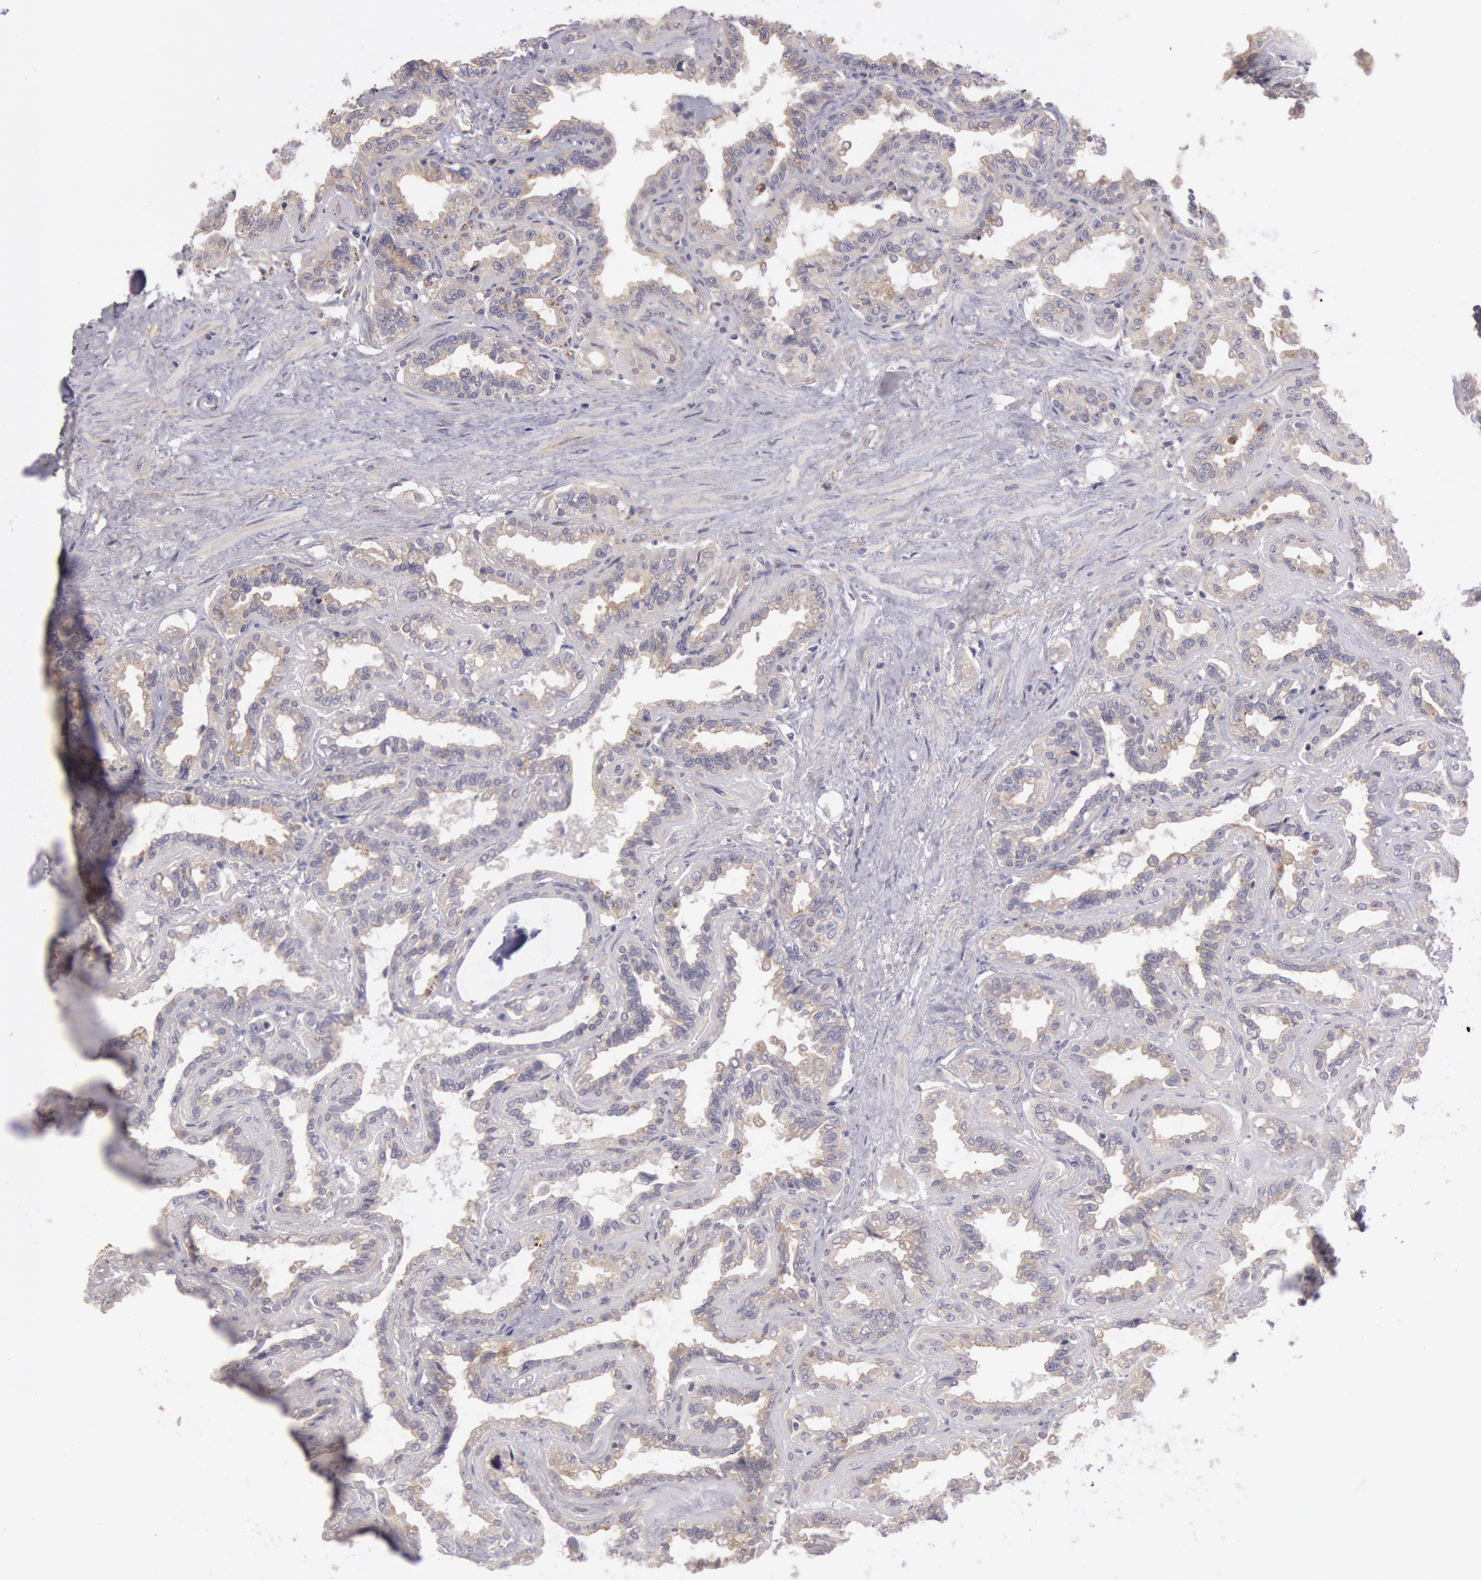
{"staining": {"intensity": "negative", "quantity": "none", "location": "none"}, "tissue": "seminal vesicle", "cell_type": "Glandular cells", "image_type": "normal", "snomed": [{"axis": "morphology", "description": "Normal tissue, NOS"}, {"axis": "morphology", "description": "Inflammation, NOS"}, {"axis": "topography", "description": "Urinary bladder"}, {"axis": "topography", "description": "Prostate"}, {"axis": "topography", "description": "Seminal veicle"}], "caption": "Immunohistochemical staining of unremarkable seminal vesicle shows no significant expression in glandular cells.", "gene": "AMOTL1", "patient": {"sex": "male", "age": 82}}